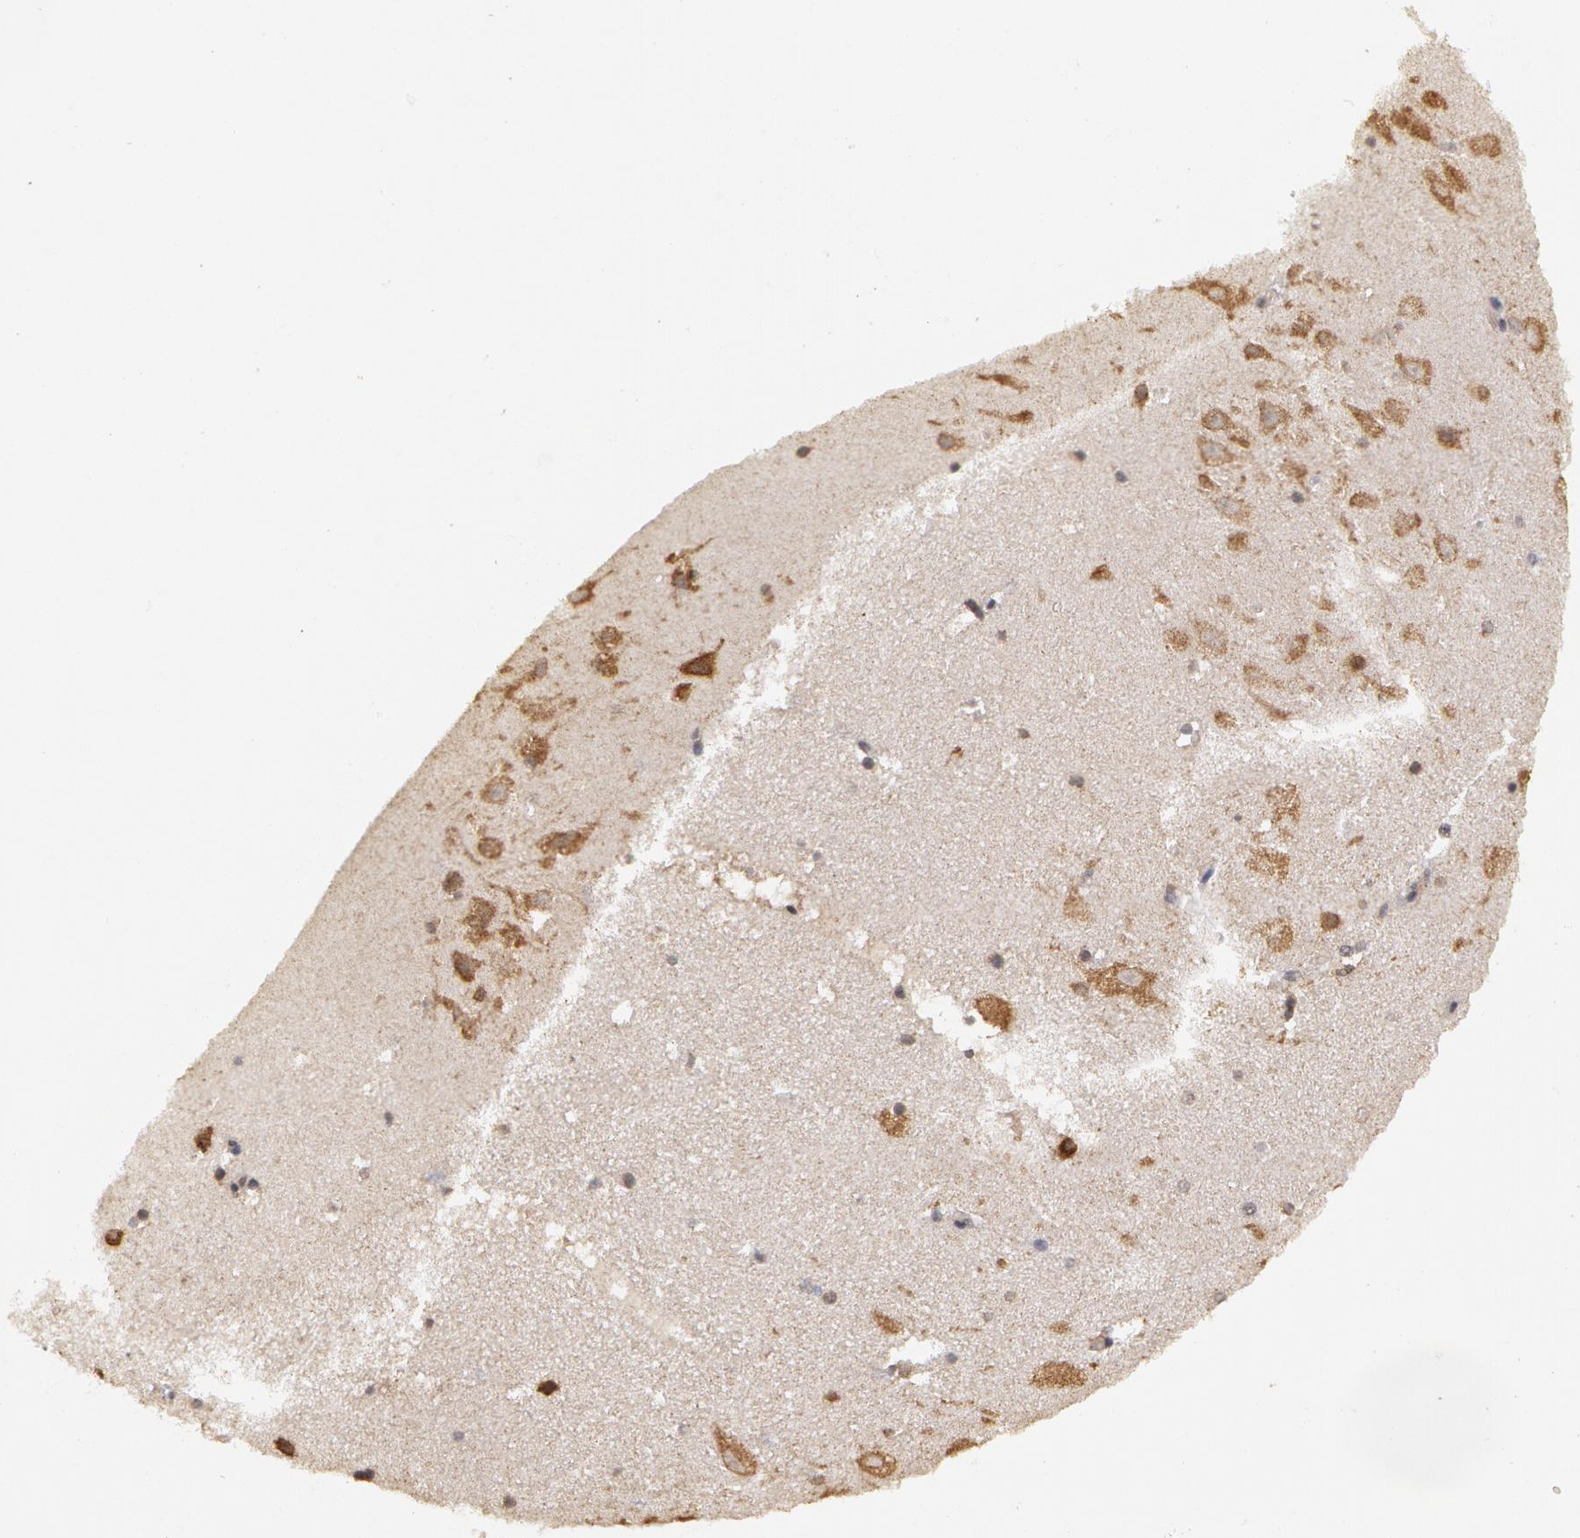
{"staining": {"intensity": "moderate", "quantity": "25%-75%", "location": "cytoplasmic/membranous"}, "tissue": "hippocampus", "cell_type": "Glial cells", "image_type": "normal", "snomed": [{"axis": "morphology", "description": "Normal tissue, NOS"}, {"axis": "topography", "description": "Hippocampus"}], "caption": "Unremarkable hippocampus exhibits moderate cytoplasmic/membranous positivity in approximately 25%-75% of glial cells, visualized by immunohistochemistry.", "gene": "GLIS1", "patient": {"sex": "male", "age": 45}}